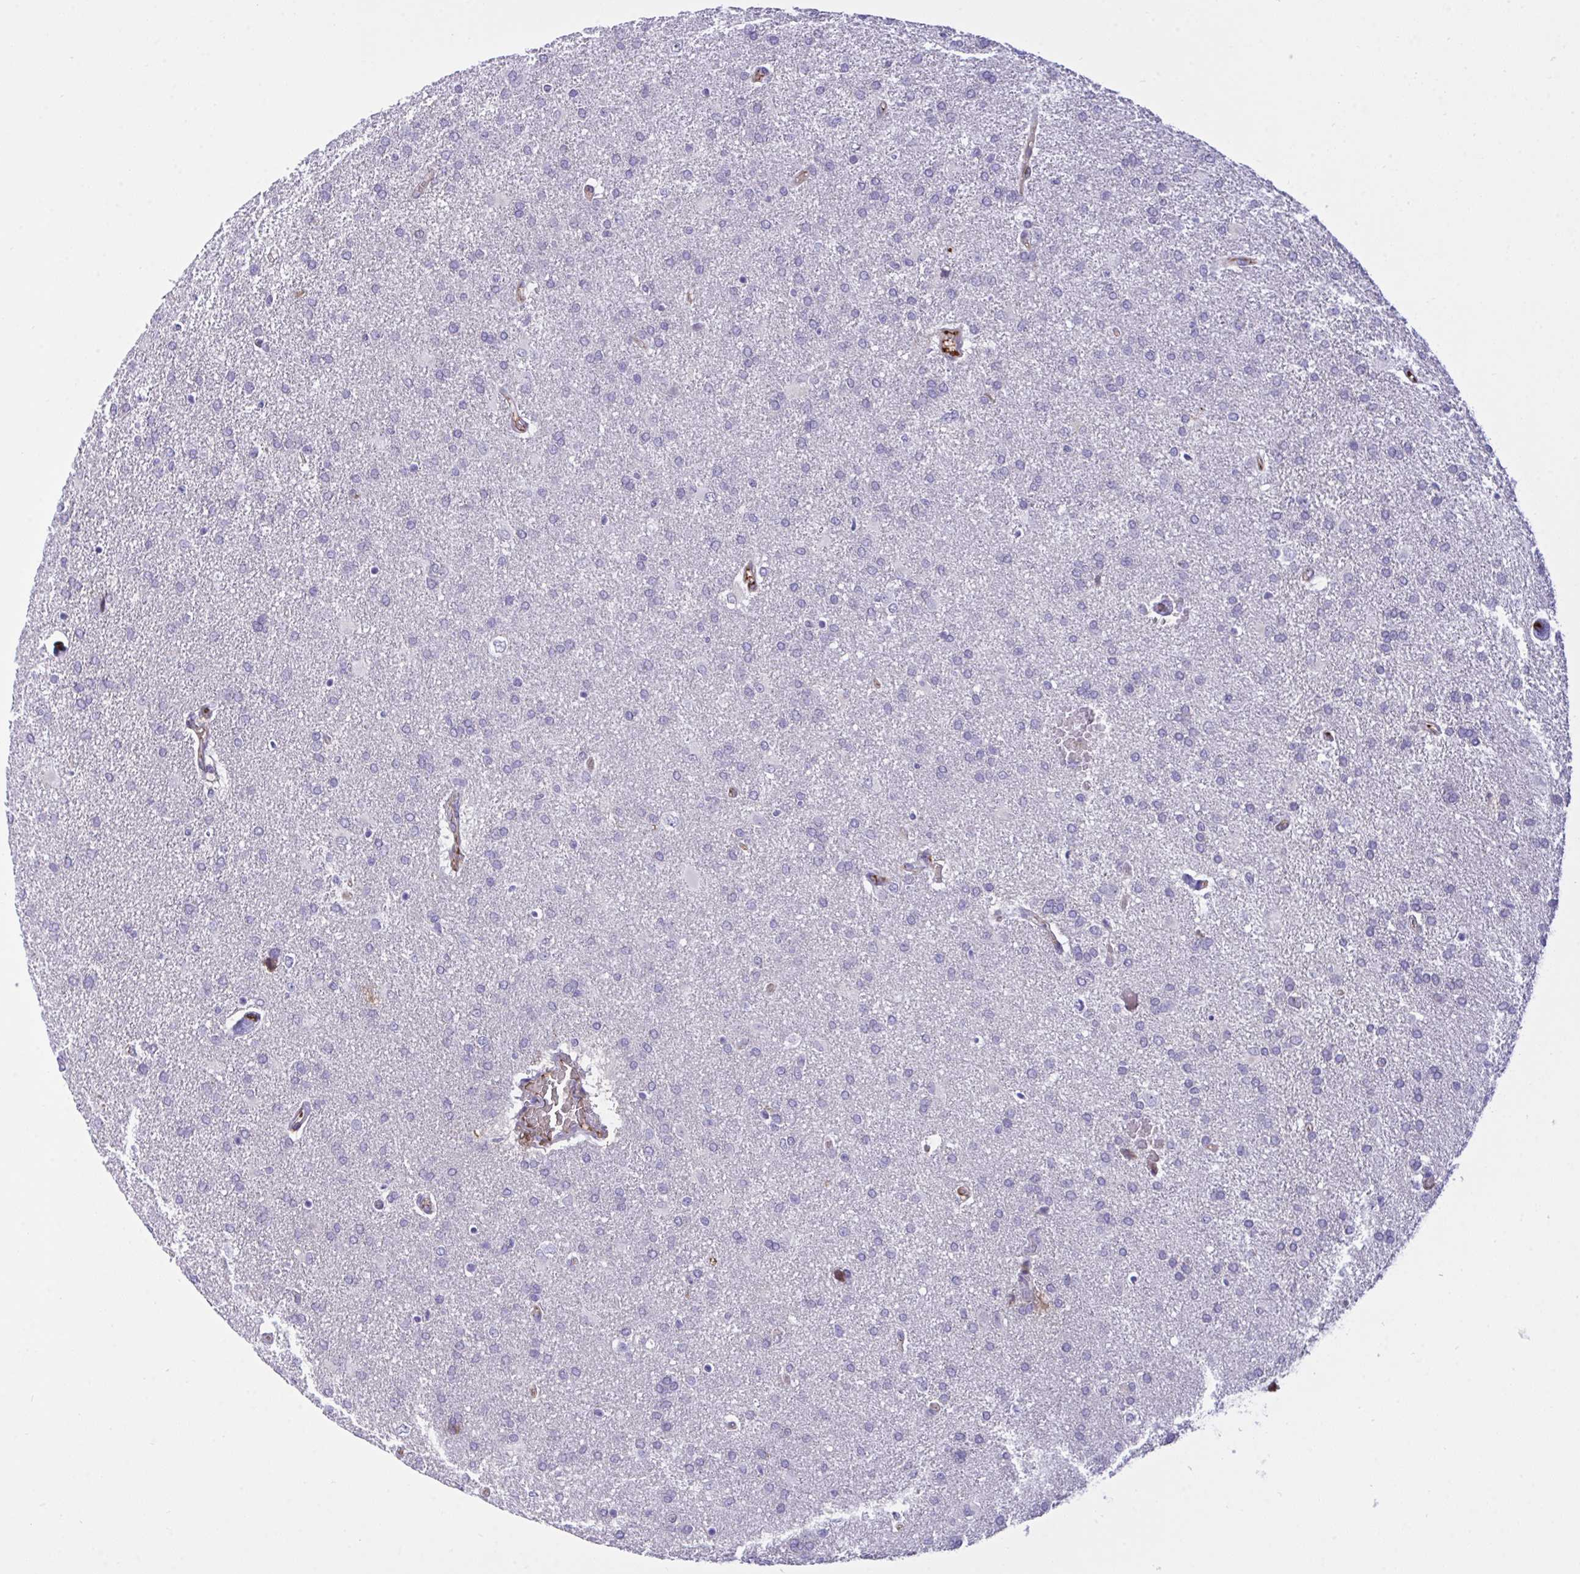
{"staining": {"intensity": "negative", "quantity": "none", "location": "none"}, "tissue": "glioma", "cell_type": "Tumor cells", "image_type": "cancer", "snomed": [{"axis": "morphology", "description": "Glioma, malignant, High grade"}, {"axis": "topography", "description": "Brain"}], "caption": "Protein analysis of glioma shows no significant staining in tumor cells.", "gene": "F2", "patient": {"sex": "male", "age": 68}}